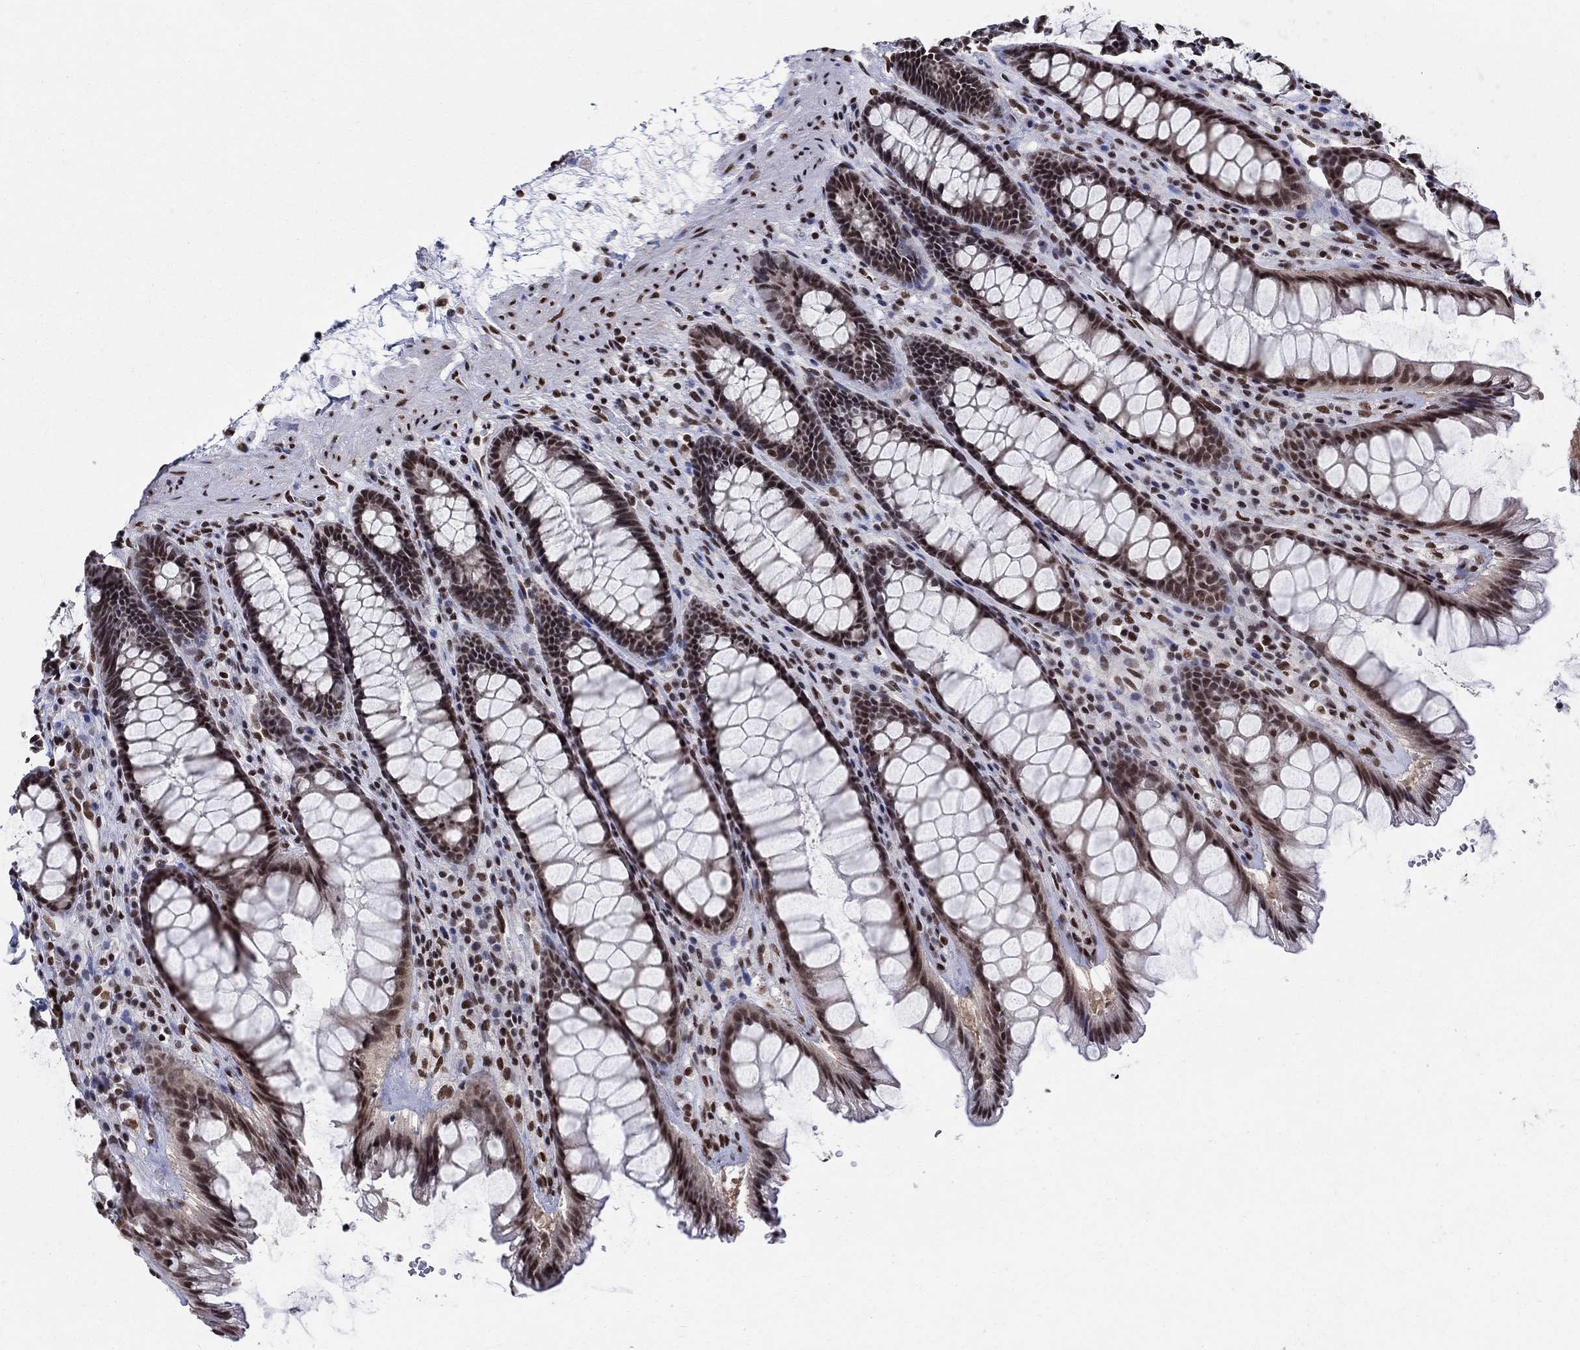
{"staining": {"intensity": "strong", "quantity": "25%-75%", "location": "nuclear"}, "tissue": "rectum", "cell_type": "Glandular cells", "image_type": "normal", "snomed": [{"axis": "morphology", "description": "Normal tissue, NOS"}, {"axis": "topography", "description": "Rectum"}], "caption": "Immunohistochemical staining of unremarkable rectum reveals strong nuclear protein staining in approximately 25%-75% of glandular cells. (brown staining indicates protein expression, while blue staining denotes nuclei).", "gene": "FBXO16", "patient": {"sex": "male", "age": 72}}